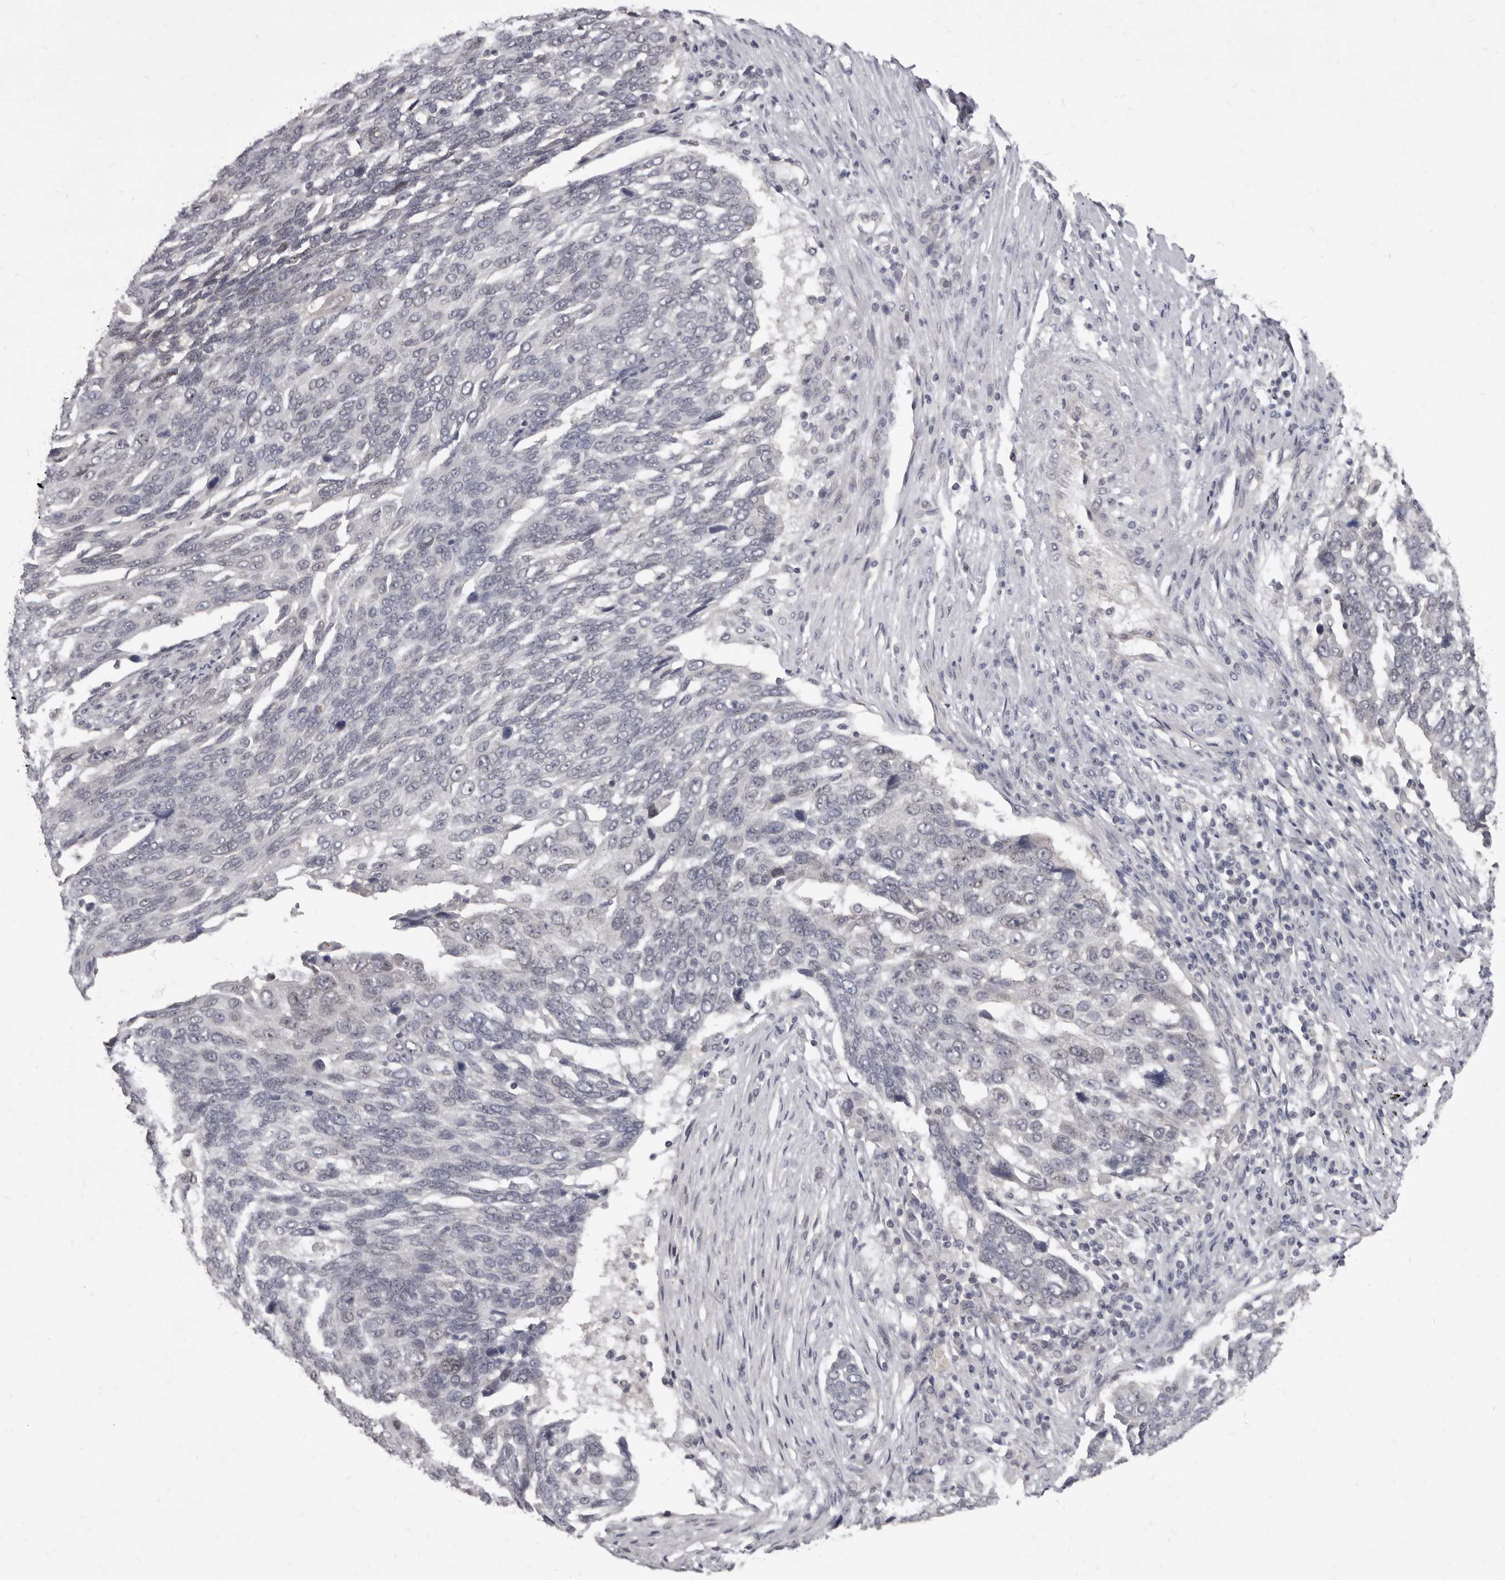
{"staining": {"intensity": "moderate", "quantity": "<25%", "location": "cytoplasmic/membranous"}, "tissue": "lung cancer", "cell_type": "Tumor cells", "image_type": "cancer", "snomed": [{"axis": "morphology", "description": "Squamous cell carcinoma, NOS"}, {"axis": "topography", "description": "Lung"}], "caption": "Approximately <25% of tumor cells in human lung squamous cell carcinoma display moderate cytoplasmic/membranous protein expression as visualized by brown immunohistochemical staining.", "gene": "SULT1E1", "patient": {"sex": "male", "age": 66}}